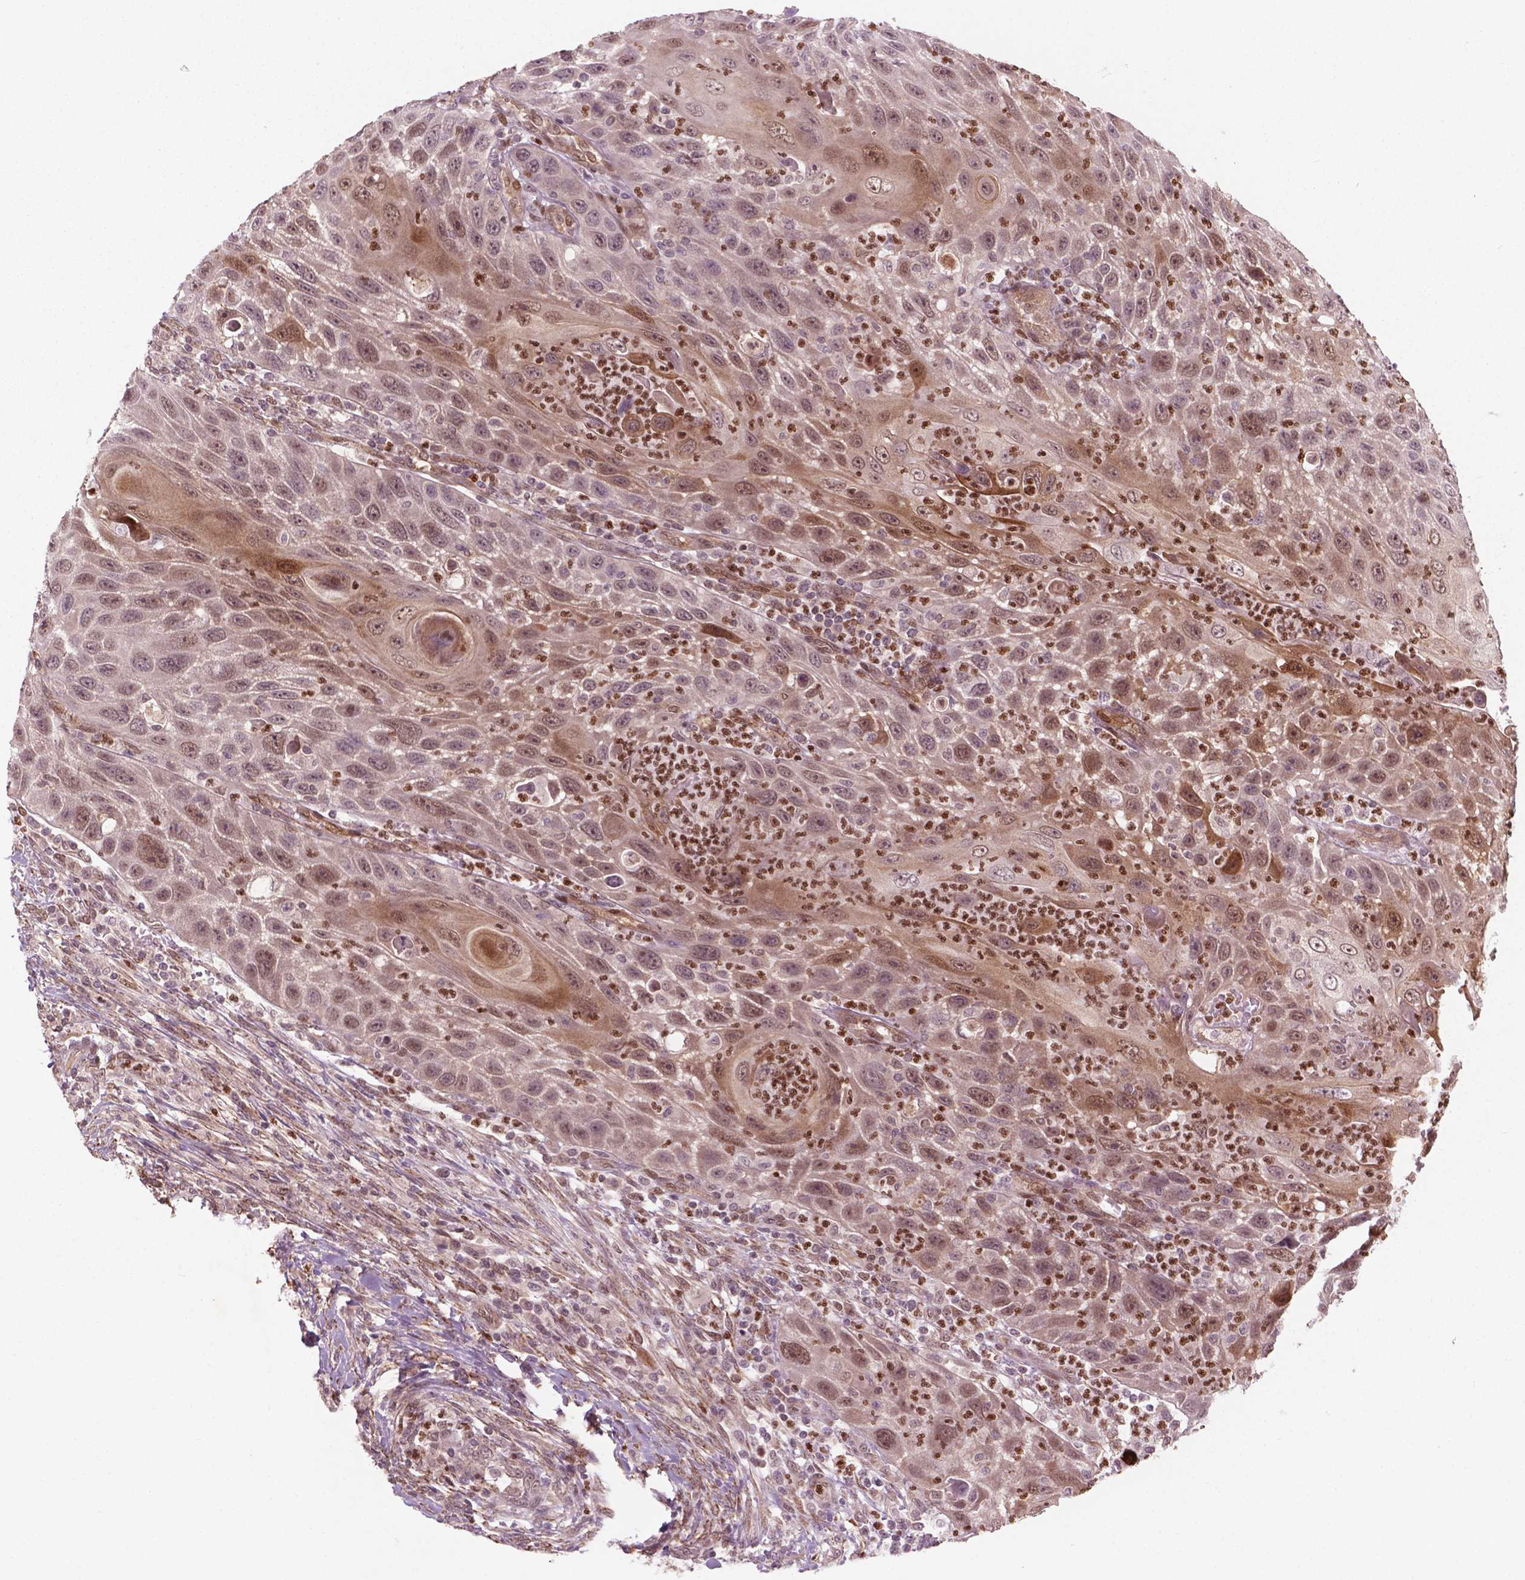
{"staining": {"intensity": "moderate", "quantity": ">75%", "location": "cytoplasmic/membranous,nuclear"}, "tissue": "head and neck cancer", "cell_type": "Tumor cells", "image_type": "cancer", "snomed": [{"axis": "morphology", "description": "Squamous cell carcinoma, NOS"}, {"axis": "topography", "description": "Head-Neck"}], "caption": "Immunohistochemical staining of head and neck cancer exhibits moderate cytoplasmic/membranous and nuclear protein positivity in approximately >75% of tumor cells. (DAB IHC, brown staining for protein, blue staining for nuclei).", "gene": "NFAT5", "patient": {"sex": "male", "age": 69}}